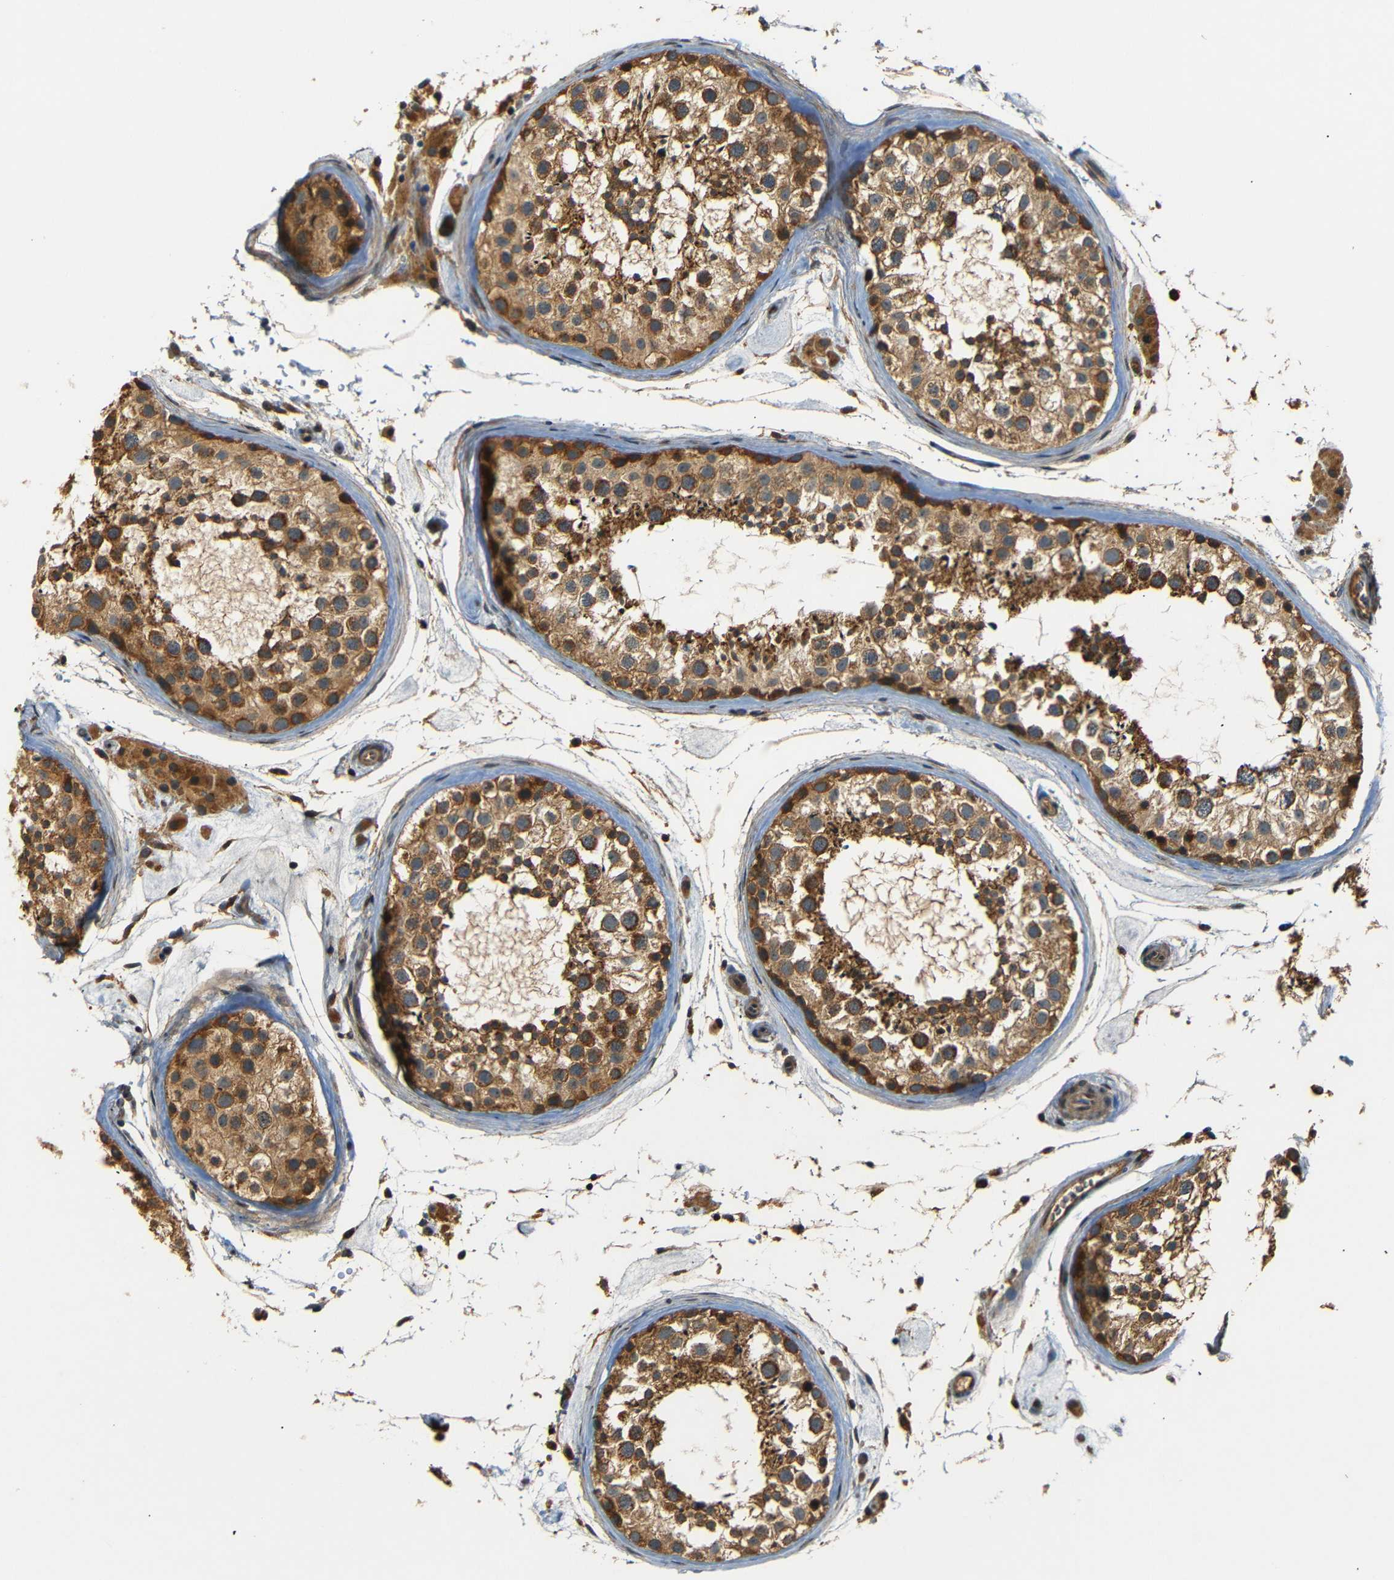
{"staining": {"intensity": "moderate", "quantity": ">75%", "location": "cytoplasmic/membranous"}, "tissue": "testis", "cell_type": "Cells in seminiferous ducts", "image_type": "normal", "snomed": [{"axis": "morphology", "description": "Normal tissue, NOS"}, {"axis": "topography", "description": "Testis"}], "caption": "High-magnification brightfield microscopy of normal testis stained with DAB (3,3'-diaminobenzidine) (brown) and counterstained with hematoxylin (blue). cells in seminiferous ducts exhibit moderate cytoplasmic/membranous expression is present in approximately>75% of cells. (DAB IHC, brown staining for protein, blue staining for nuclei).", "gene": "TANK", "patient": {"sex": "male", "age": 46}}